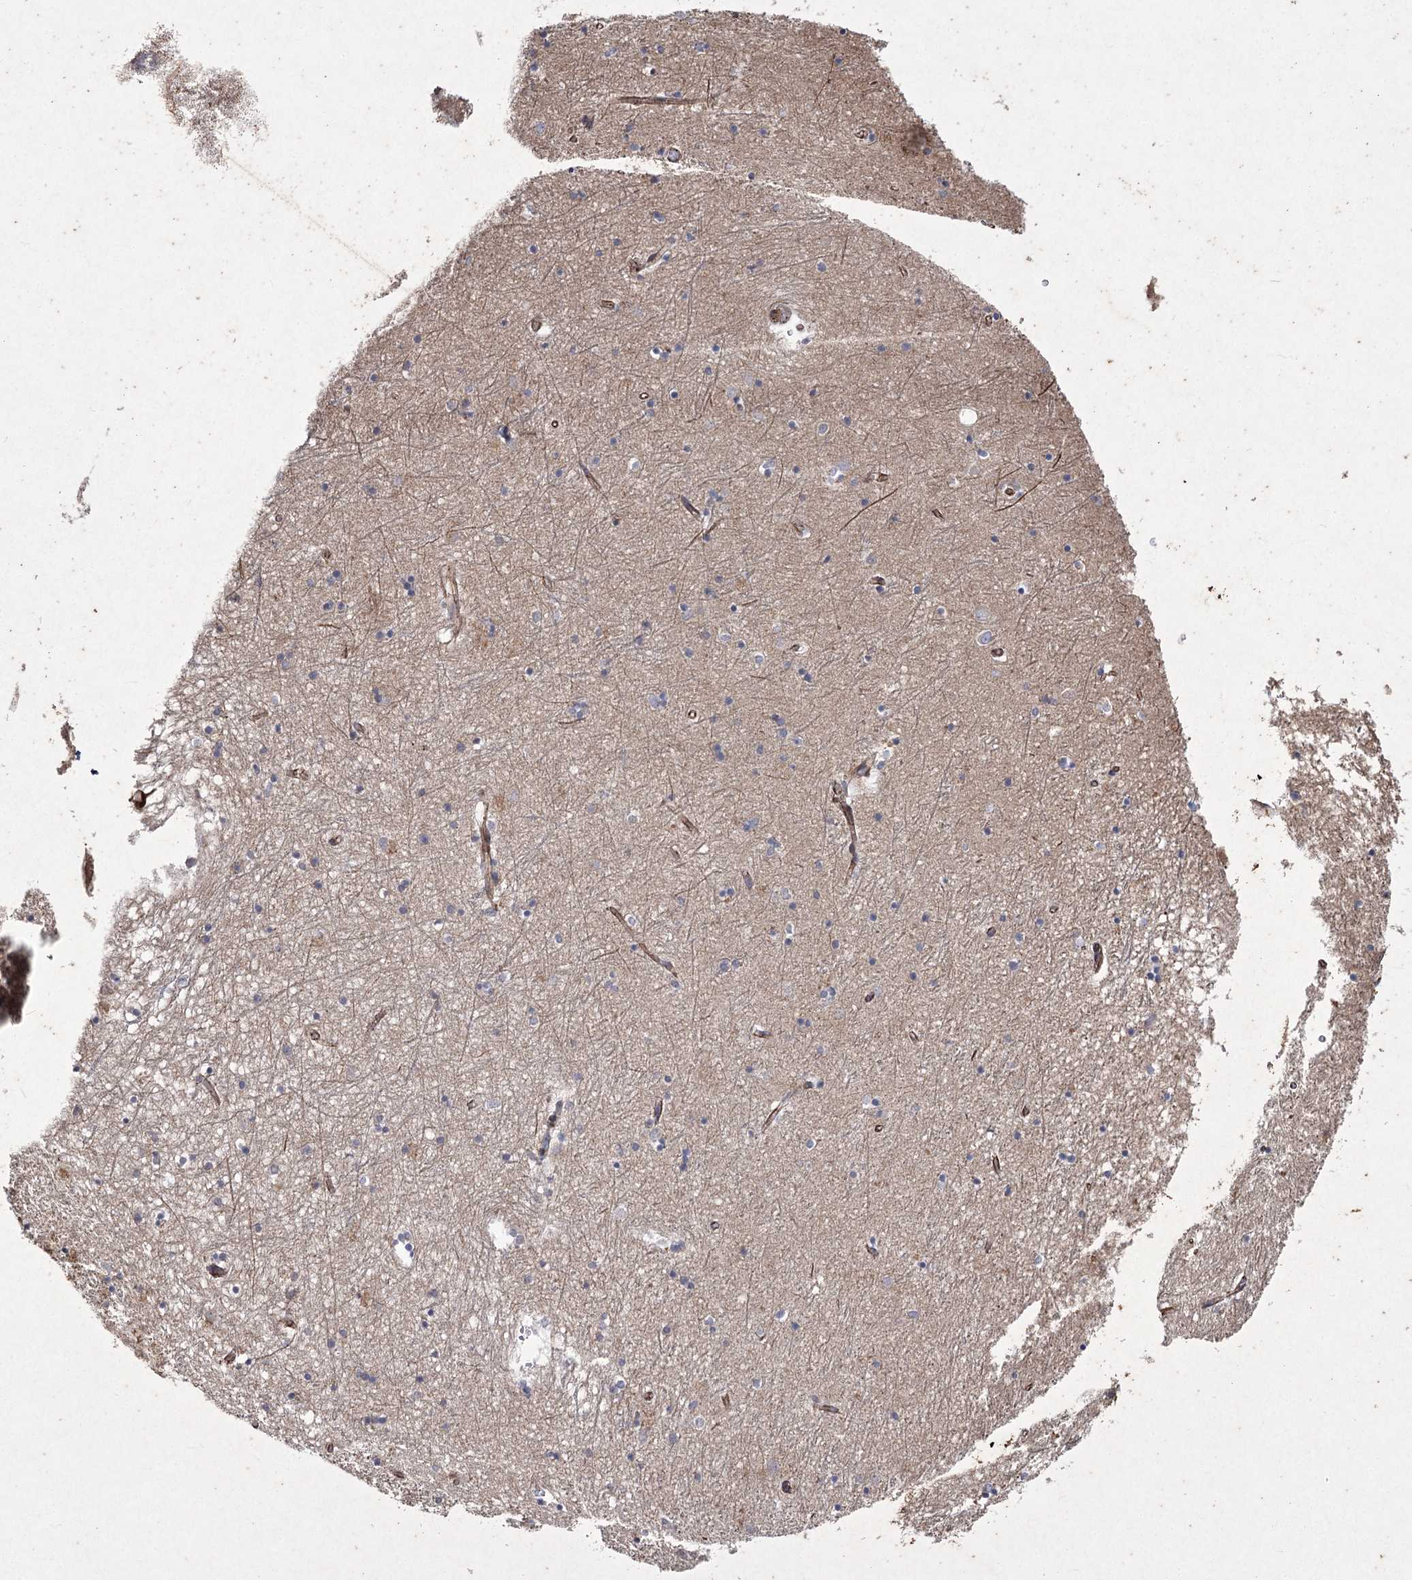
{"staining": {"intensity": "negative", "quantity": "none", "location": "none"}, "tissue": "hippocampus", "cell_type": "Glial cells", "image_type": "normal", "snomed": [{"axis": "morphology", "description": "Normal tissue, NOS"}, {"axis": "topography", "description": "Hippocampus"}], "caption": "This is an IHC micrograph of benign hippocampus. There is no staining in glial cells.", "gene": "LDLRAD3", "patient": {"sex": "male", "age": 70}}